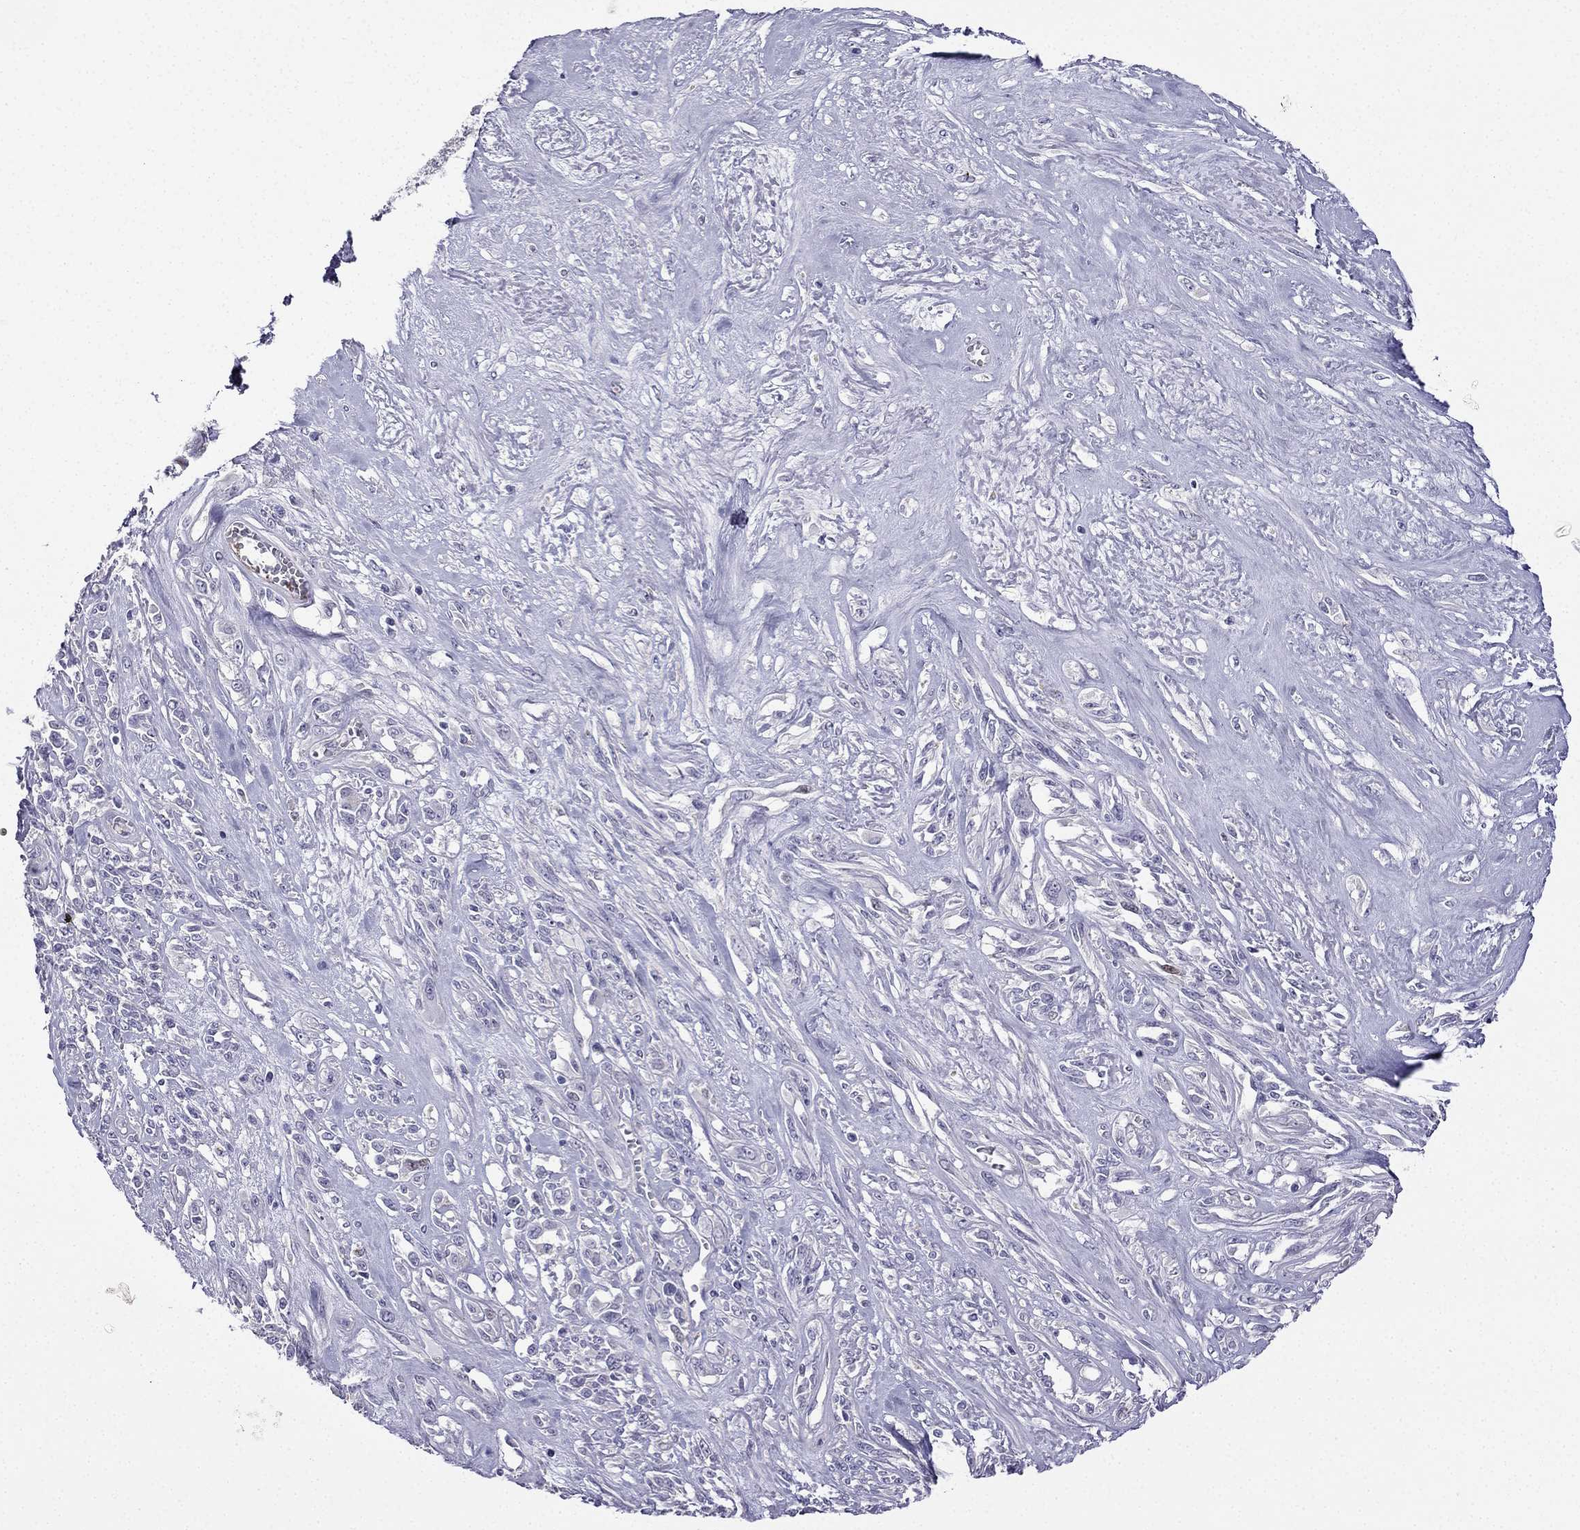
{"staining": {"intensity": "negative", "quantity": "none", "location": "none"}, "tissue": "melanoma", "cell_type": "Tumor cells", "image_type": "cancer", "snomed": [{"axis": "morphology", "description": "Malignant melanoma, NOS"}, {"axis": "topography", "description": "Skin"}], "caption": "Immunohistochemical staining of human melanoma shows no significant expression in tumor cells.", "gene": "UHRF1", "patient": {"sex": "female", "age": 91}}